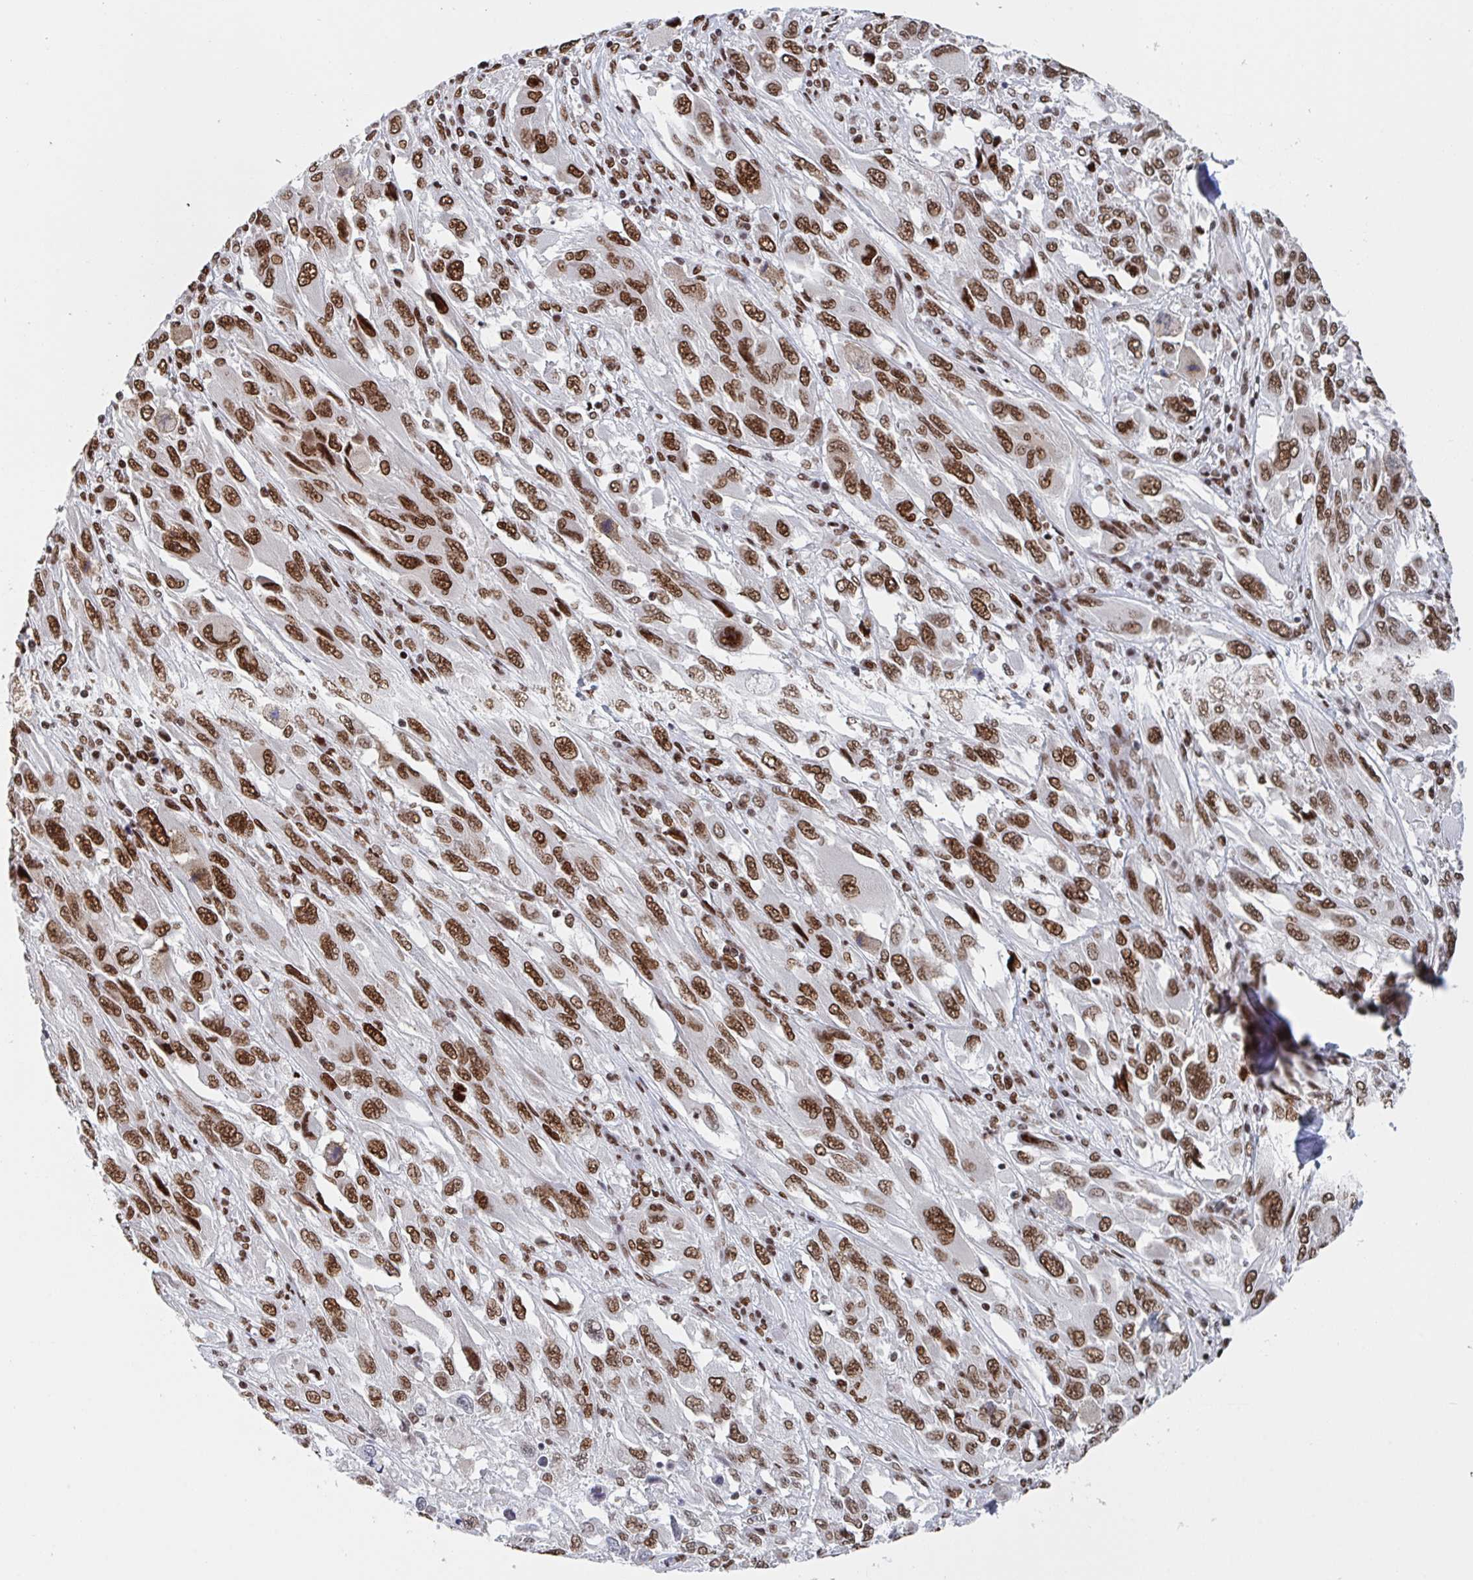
{"staining": {"intensity": "strong", "quantity": ">75%", "location": "nuclear"}, "tissue": "melanoma", "cell_type": "Tumor cells", "image_type": "cancer", "snomed": [{"axis": "morphology", "description": "Malignant melanoma, NOS"}, {"axis": "topography", "description": "Skin"}], "caption": "The immunohistochemical stain shows strong nuclear positivity in tumor cells of melanoma tissue. (Brightfield microscopy of DAB IHC at high magnification).", "gene": "ZNF607", "patient": {"sex": "female", "age": 91}}